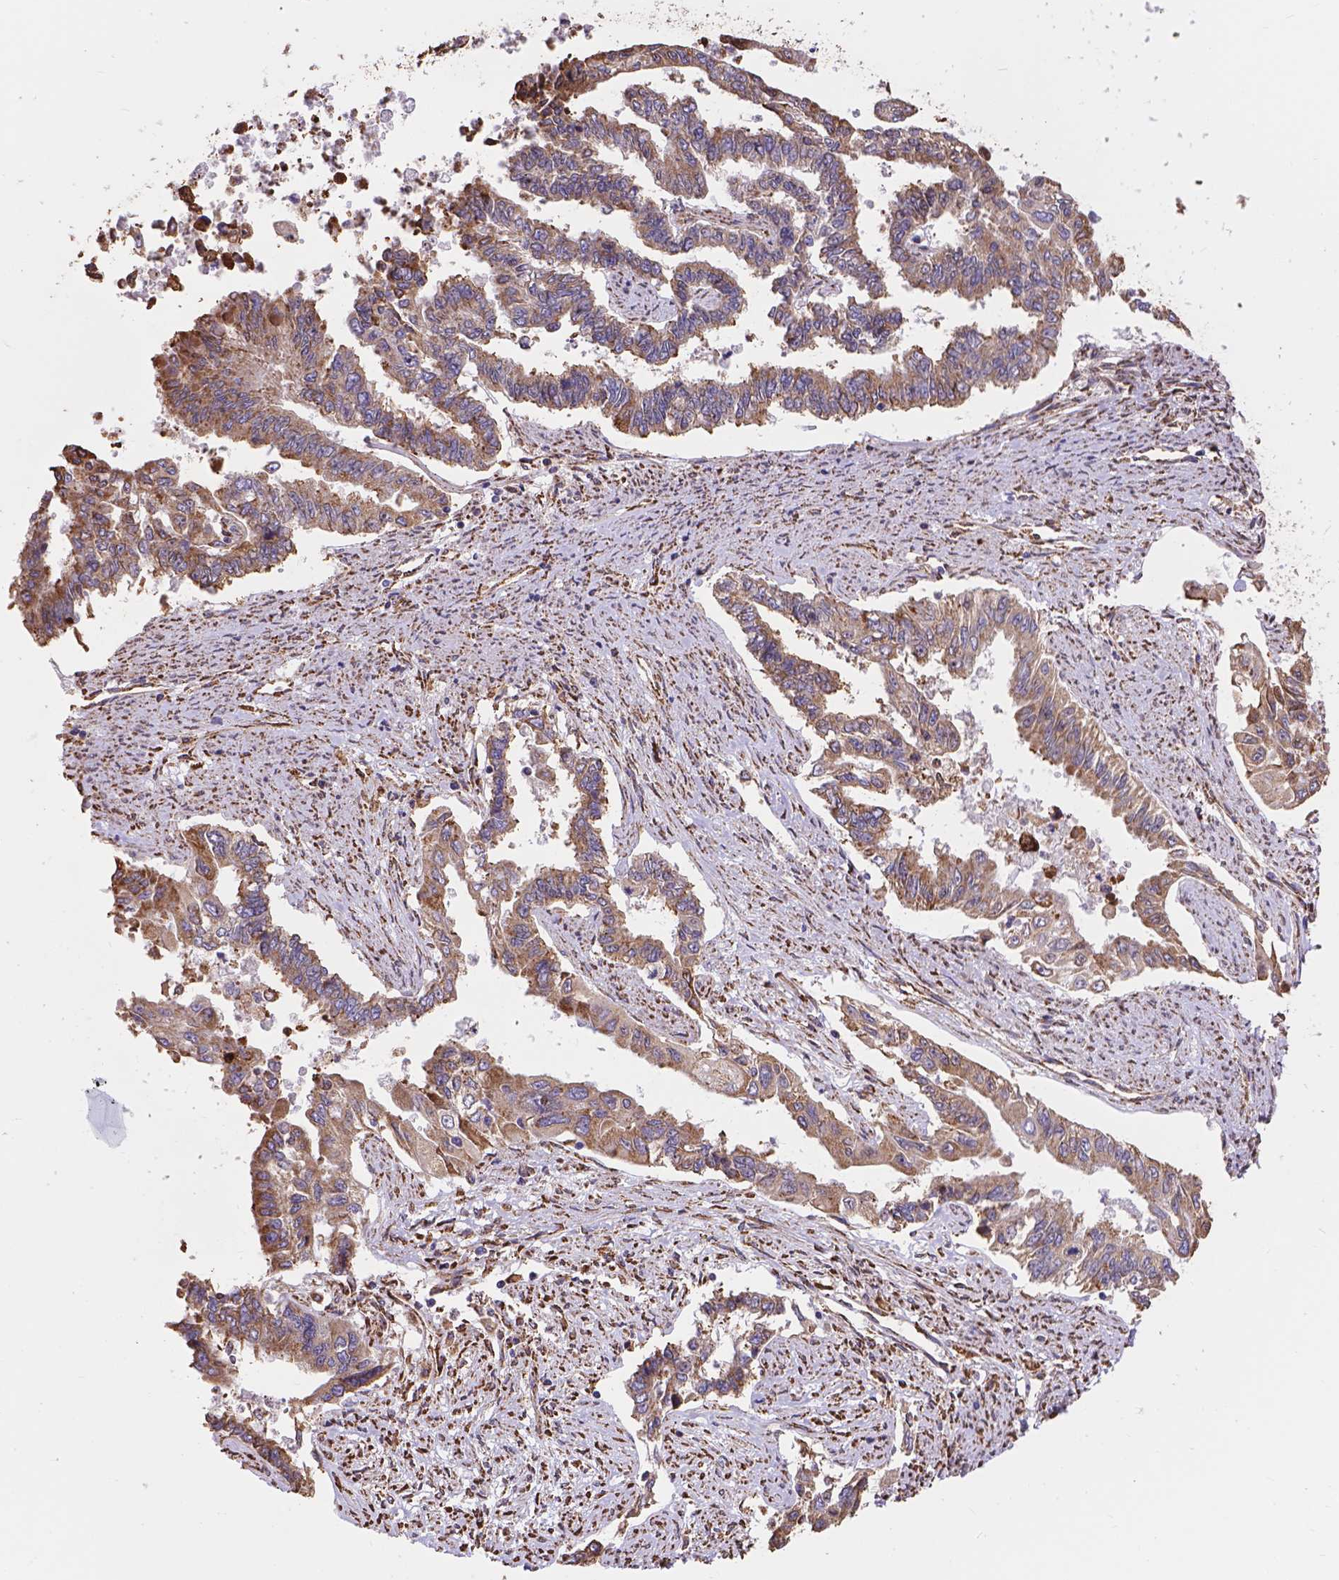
{"staining": {"intensity": "moderate", "quantity": ">75%", "location": "cytoplasmic/membranous"}, "tissue": "endometrial cancer", "cell_type": "Tumor cells", "image_type": "cancer", "snomed": [{"axis": "morphology", "description": "Adenocarcinoma, NOS"}, {"axis": "topography", "description": "Uterus"}], "caption": "Immunohistochemistry micrograph of neoplastic tissue: endometrial adenocarcinoma stained using immunohistochemistry demonstrates medium levels of moderate protein expression localized specifically in the cytoplasmic/membranous of tumor cells, appearing as a cytoplasmic/membranous brown color.", "gene": "IPO11", "patient": {"sex": "female", "age": 59}}